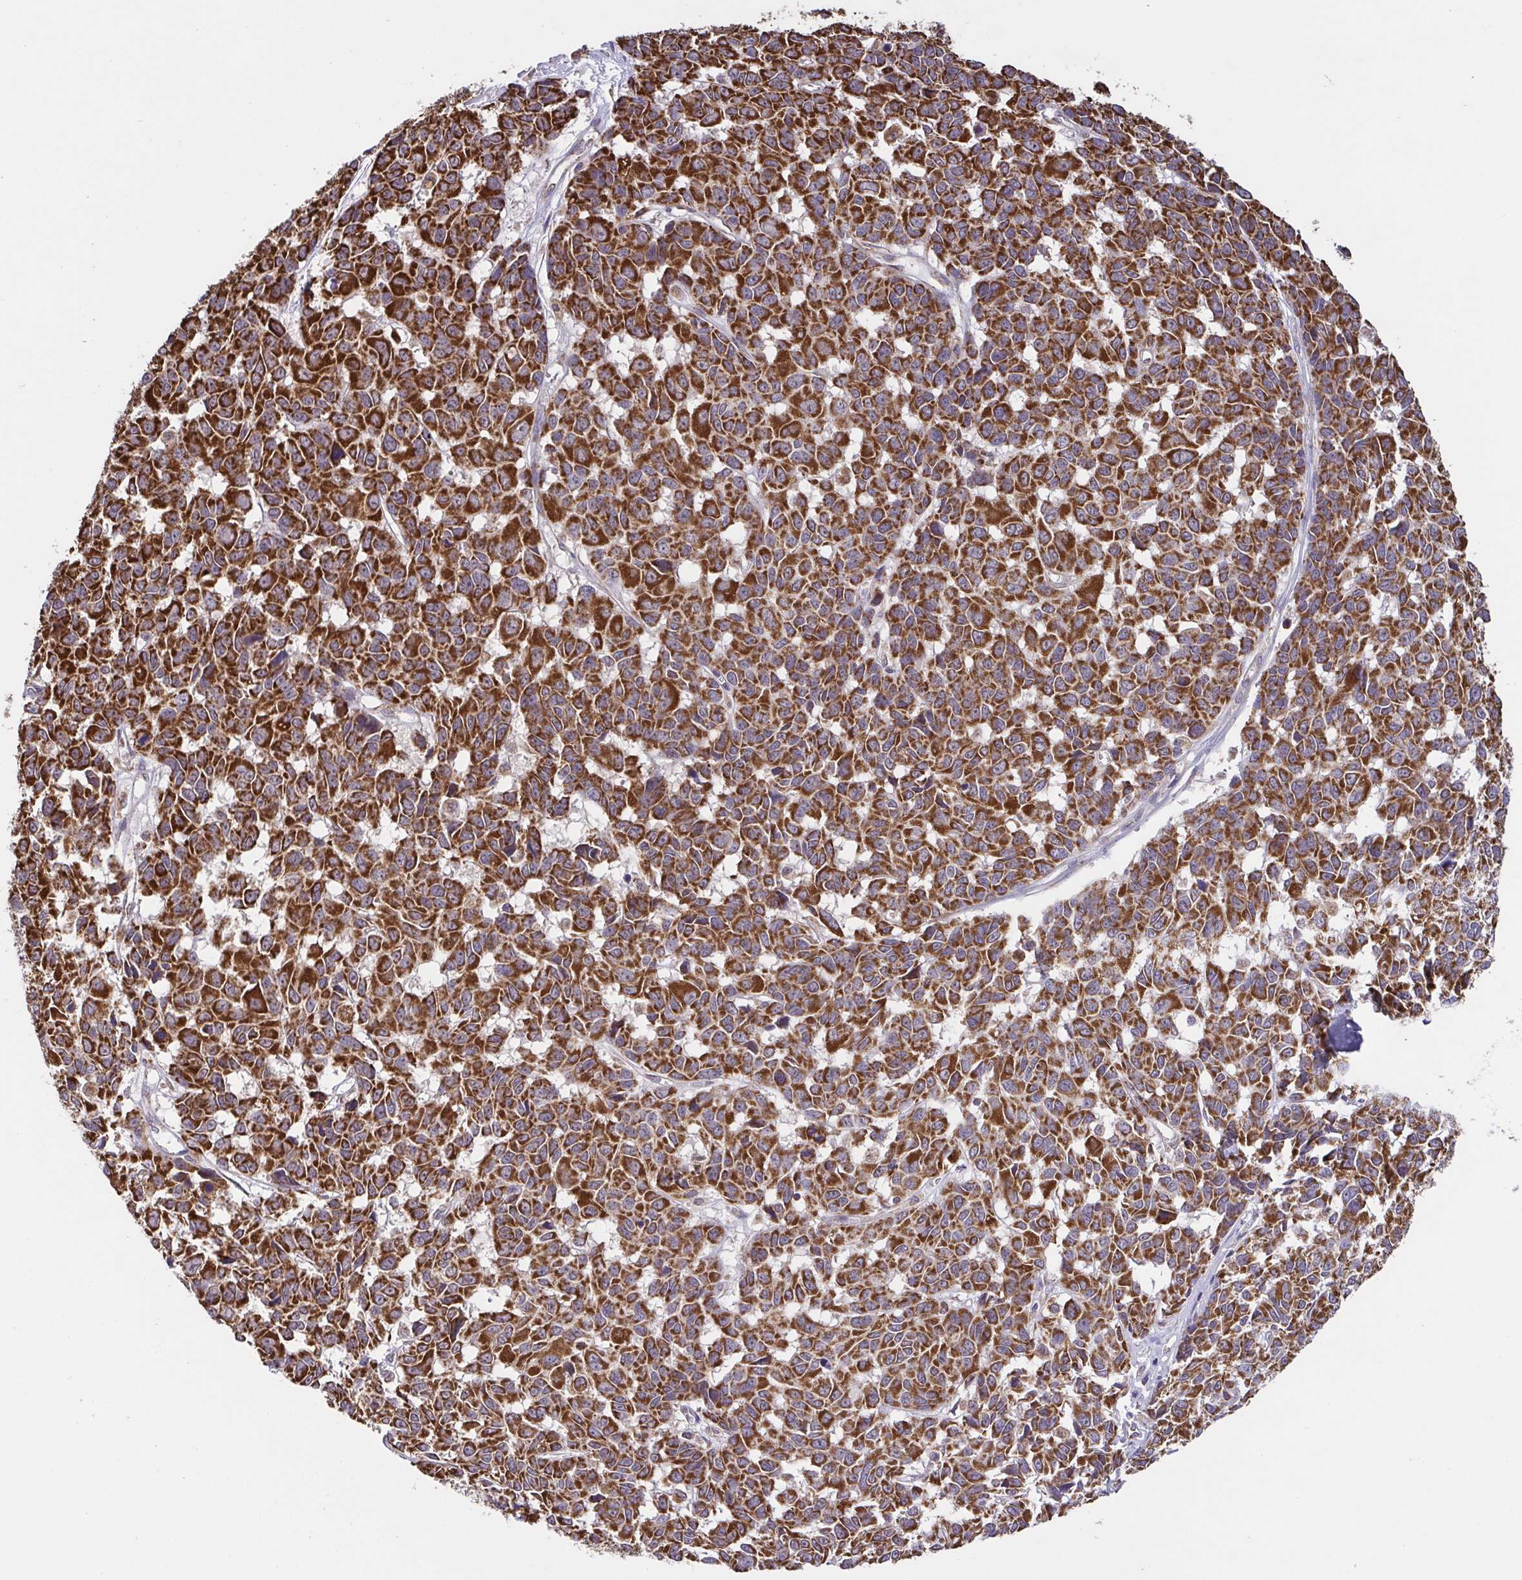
{"staining": {"intensity": "strong", "quantity": ">75%", "location": "cytoplasmic/membranous"}, "tissue": "melanoma", "cell_type": "Tumor cells", "image_type": "cancer", "snomed": [{"axis": "morphology", "description": "Malignant melanoma, NOS"}, {"axis": "topography", "description": "Skin"}], "caption": "Melanoma was stained to show a protein in brown. There is high levels of strong cytoplasmic/membranous positivity in about >75% of tumor cells. (Brightfield microscopy of DAB IHC at high magnification).", "gene": "DIP2B", "patient": {"sex": "female", "age": 66}}